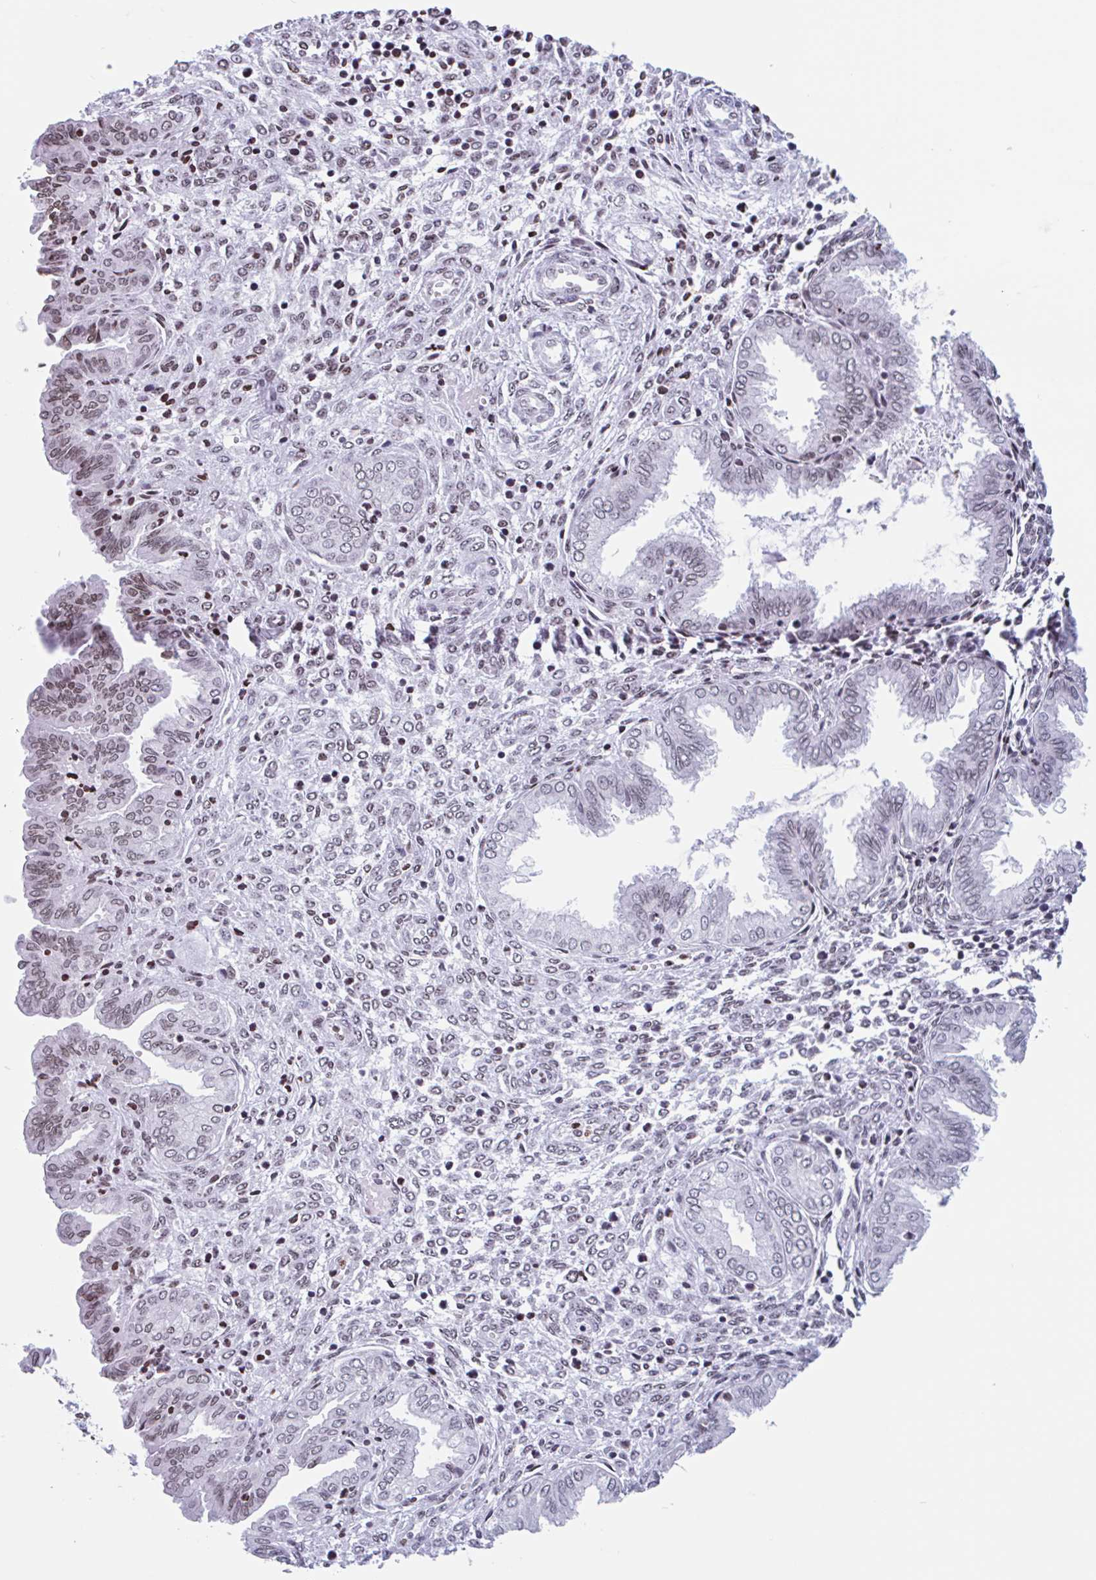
{"staining": {"intensity": "weak", "quantity": ">75%", "location": "nuclear"}, "tissue": "endometrium", "cell_type": "Cells in endometrial stroma", "image_type": "normal", "snomed": [{"axis": "morphology", "description": "Normal tissue, NOS"}, {"axis": "topography", "description": "Endometrium"}], "caption": "Endometrium stained with IHC exhibits weak nuclear staining in approximately >75% of cells in endometrial stroma.", "gene": "NOL6", "patient": {"sex": "female", "age": 33}}